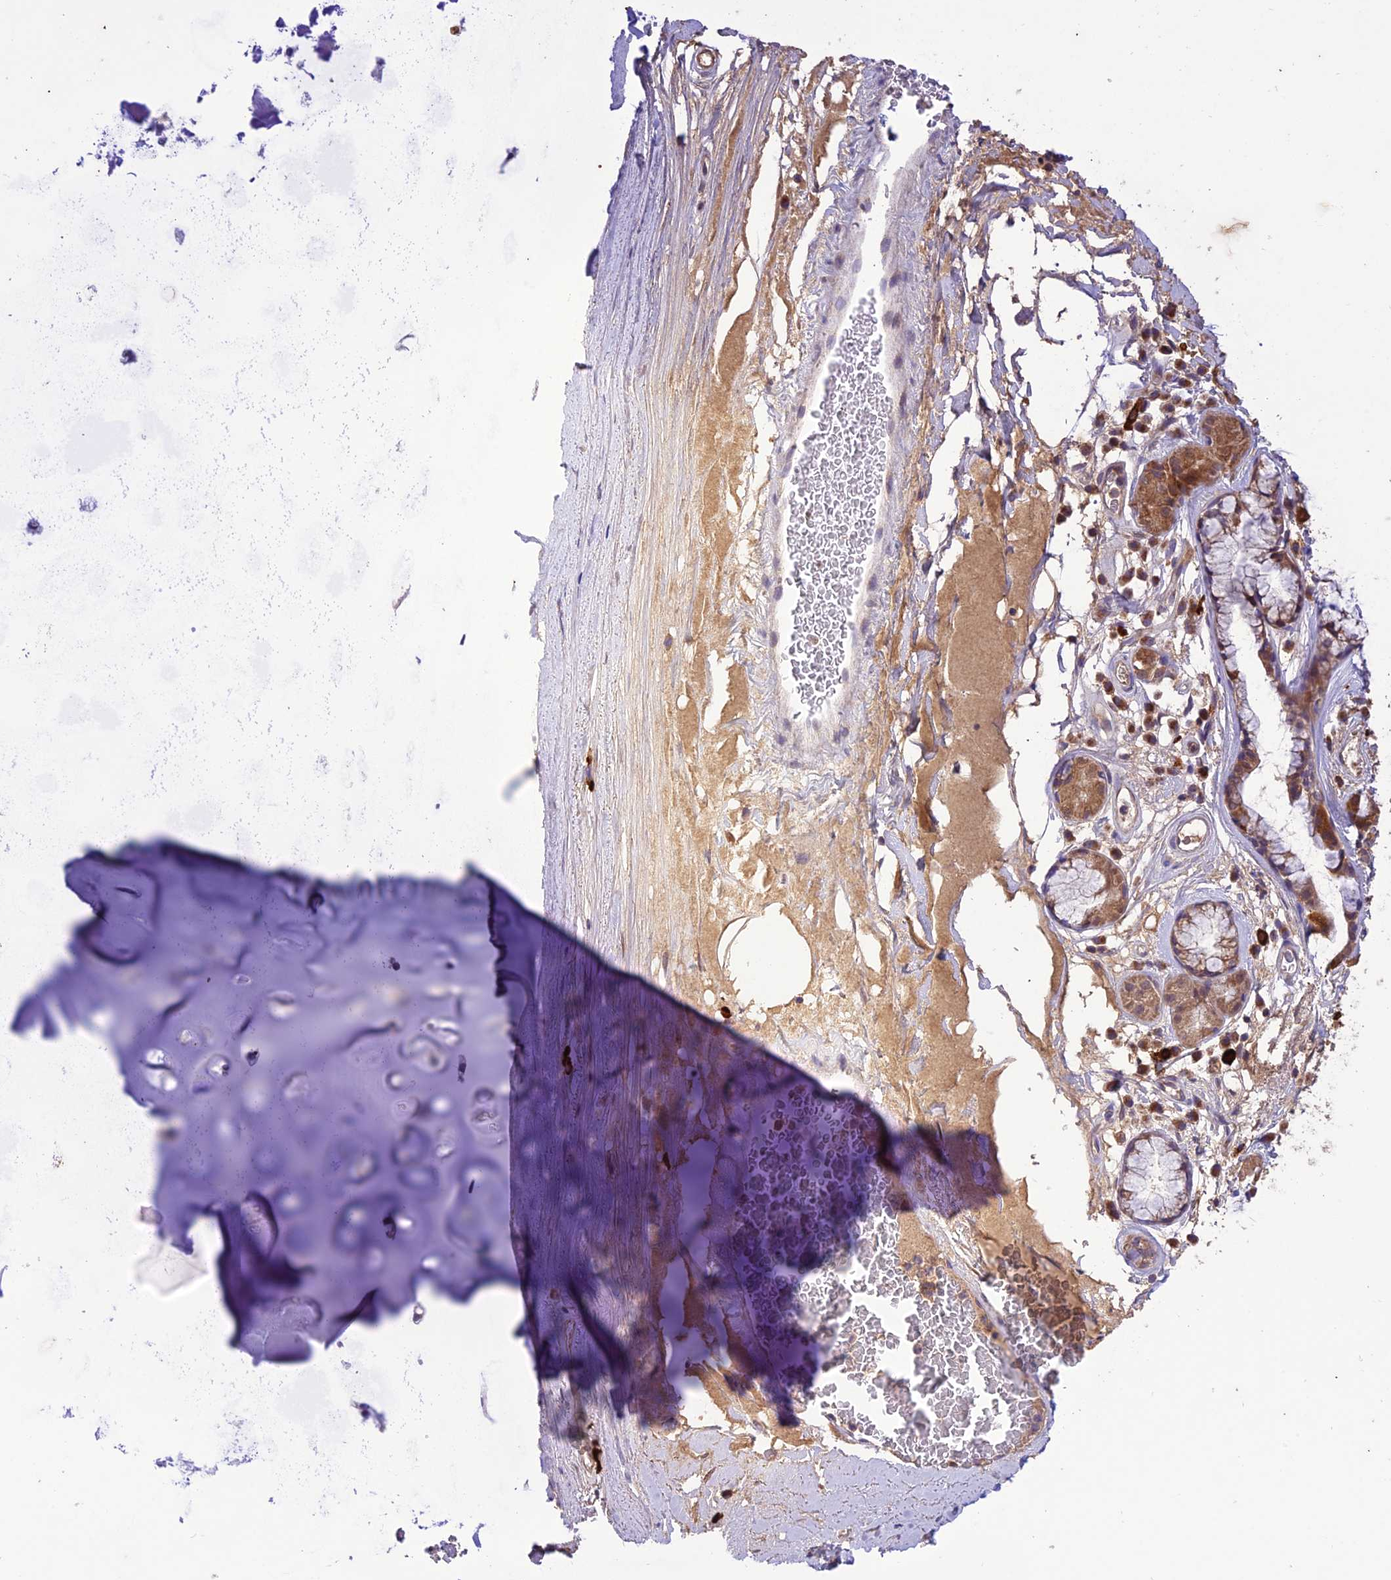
{"staining": {"intensity": "weak", "quantity": ">75%", "location": "cytoplasmic/membranous"}, "tissue": "adipose tissue", "cell_type": "Adipocytes", "image_type": "normal", "snomed": [{"axis": "morphology", "description": "Normal tissue, NOS"}, {"axis": "topography", "description": "Cartilage tissue"}], "caption": "Protein expression analysis of normal adipose tissue exhibits weak cytoplasmic/membranous staining in about >75% of adipocytes.", "gene": "NDUFAF1", "patient": {"sex": "female", "age": 63}}